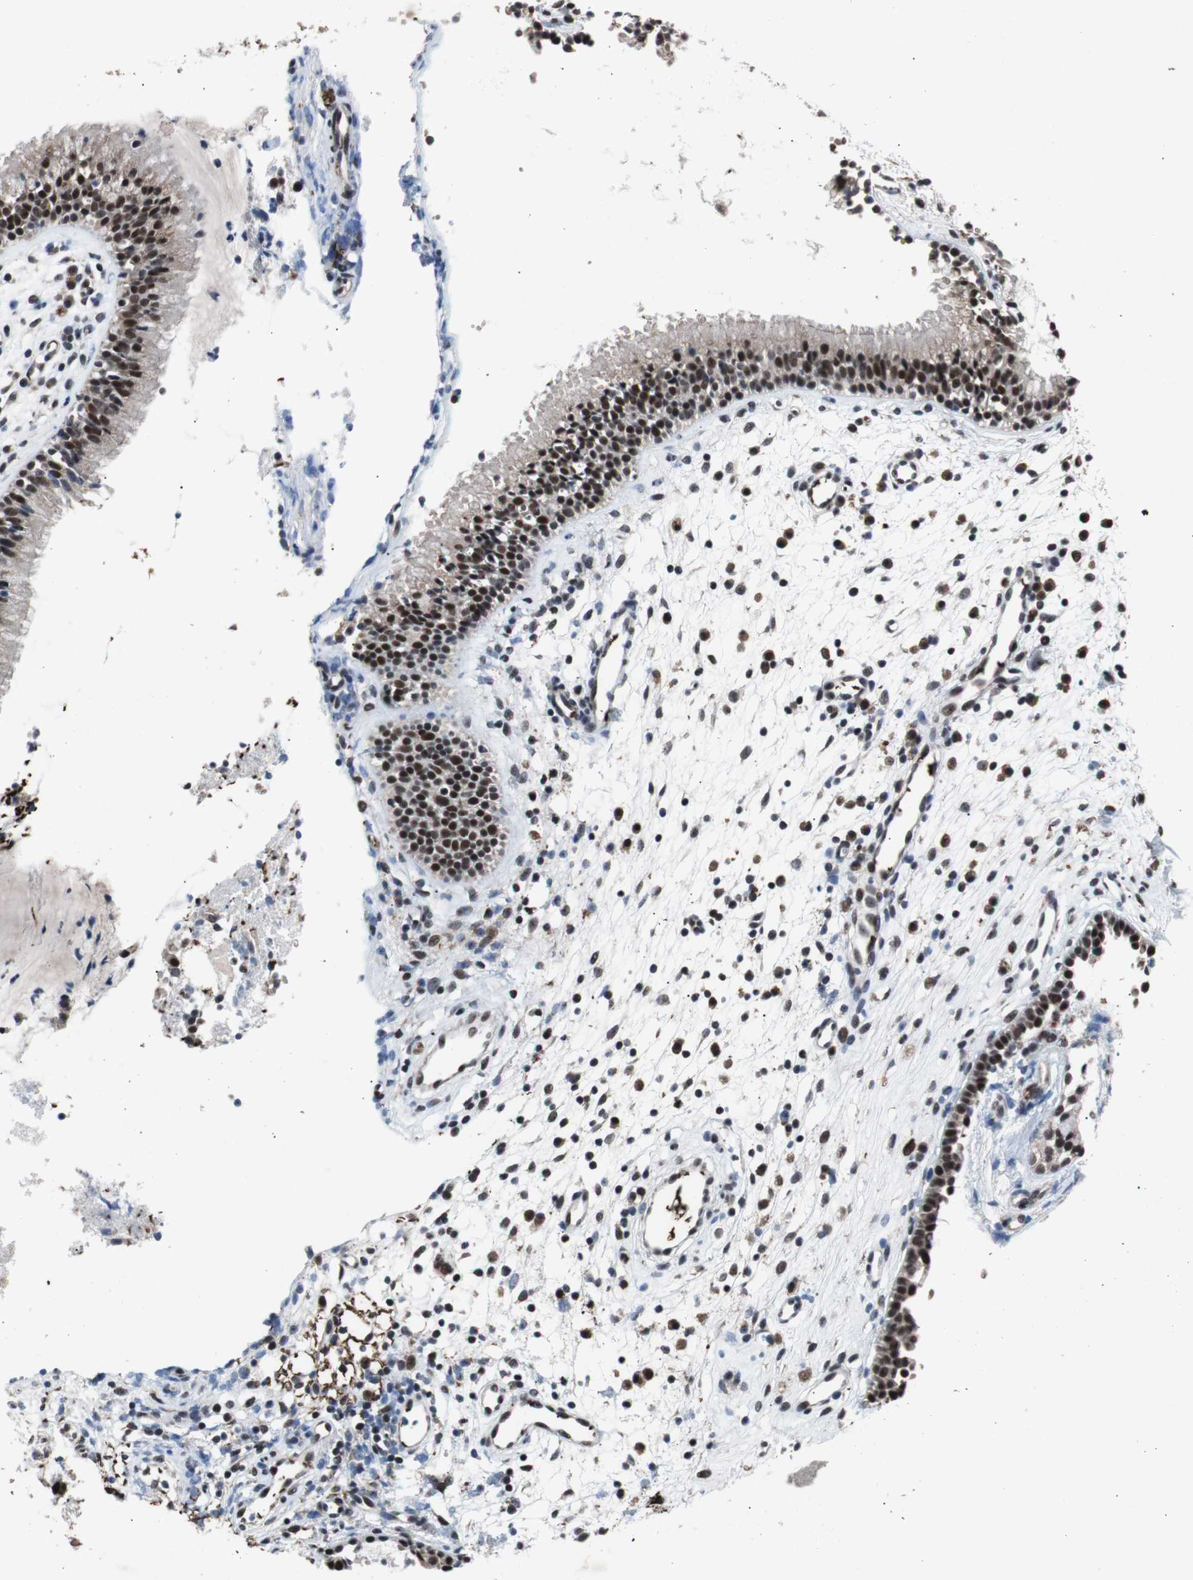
{"staining": {"intensity": "strong", "quantity": ">75%", "location": "nuclear"}, "tissue": "nasopharynx", "cell_type": "Respiratory epithelial cells", "image_type": "normal", "snomed": [{"axis": "morphology", "description": "Normal tissue, NOS"}, {"axis": "topography", "description": "Nasopharynx"}], "caption": "A photomicrograph of nasopharynx stained for a protein demonstrates strong nuclear brown staining in respiratory epithelial cells. The staining was performed using DAB, with brown indicating positive protein expression. Nuclei are stained blue with hematoxylin.", "gene": "USP28", "patient": {"sex": "male", "age": 21}}